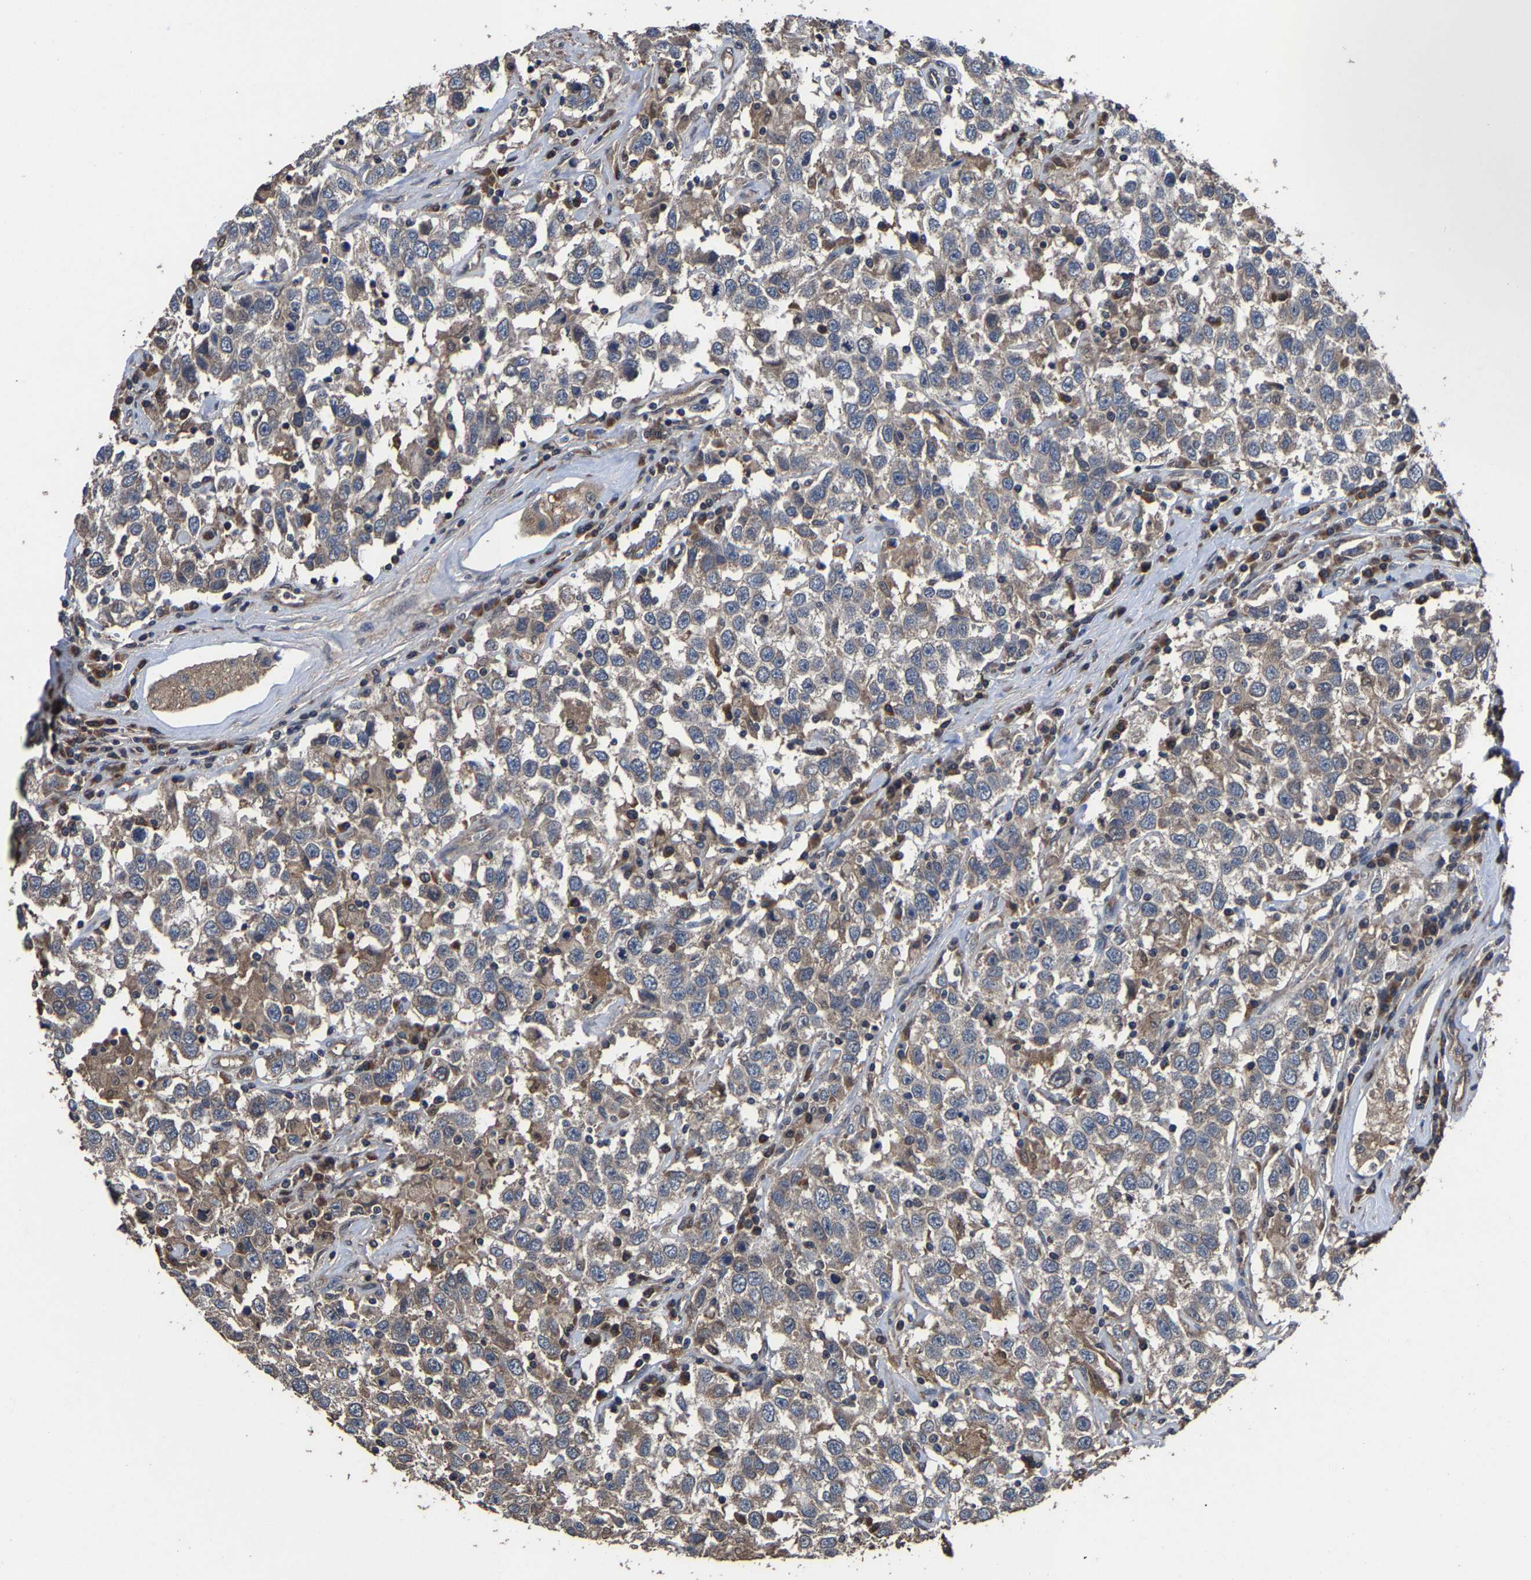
{"staining": {"intensity": "weak", "quantity": "<25%", "location": "cytoplasmic/membranous"}, "tissue": "testis cancer", "cell_type": "Tumor cells", "image_type": "cancer", "snomed": [{"axis": "morphology", "description": "Seminoma, NOS"}, {"axis": "topography", "description": "Testis"}], "caption": "The histopathology image demonstrates no staining of tumor cells in seminoma (testis).", "gene": "EBAG9", "patient": {"sex": "male", "age": 41}}